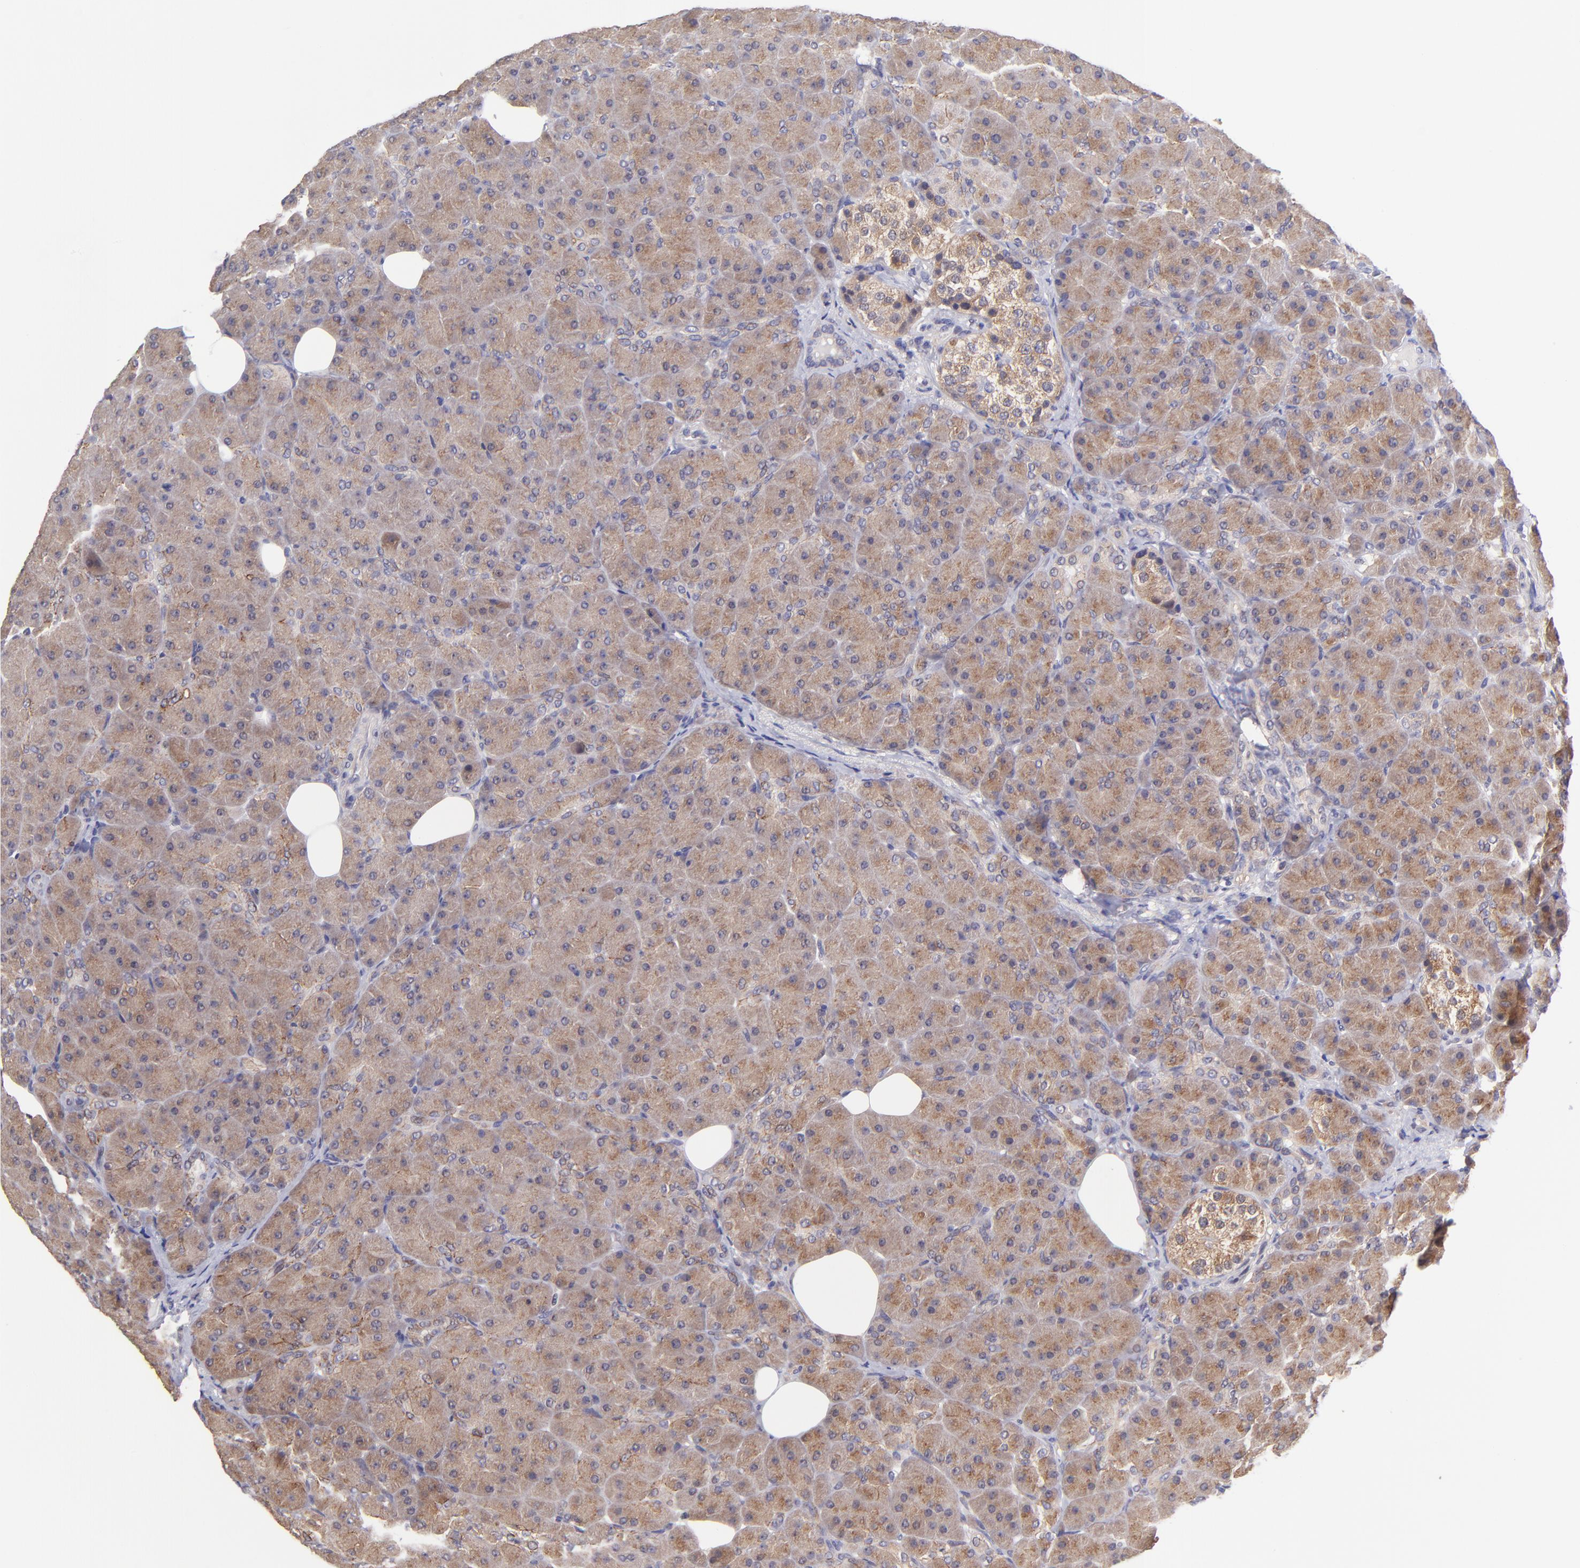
{"staining": {"intensity": "moderate", "quantity": ">75%", "location": "cytoplasmic/membranous"}, "tissue": "pancreas", "cell_type": "Exocrine glandular cells", "image_type": "normal", "snomed": [{"axis": "morphology", "description": "Normal tissue, NOS"}, {"axis": "topography", "description": "Pancreas"}], "caption": "An IHC image of normal tissue is shown. Protein staining in brown labels moderate cytoplasmic/membranous positivity in pancreas within exocrine glandular cells.", "gene": "NSF", "patient": {"sex": "male", "age": 66}}